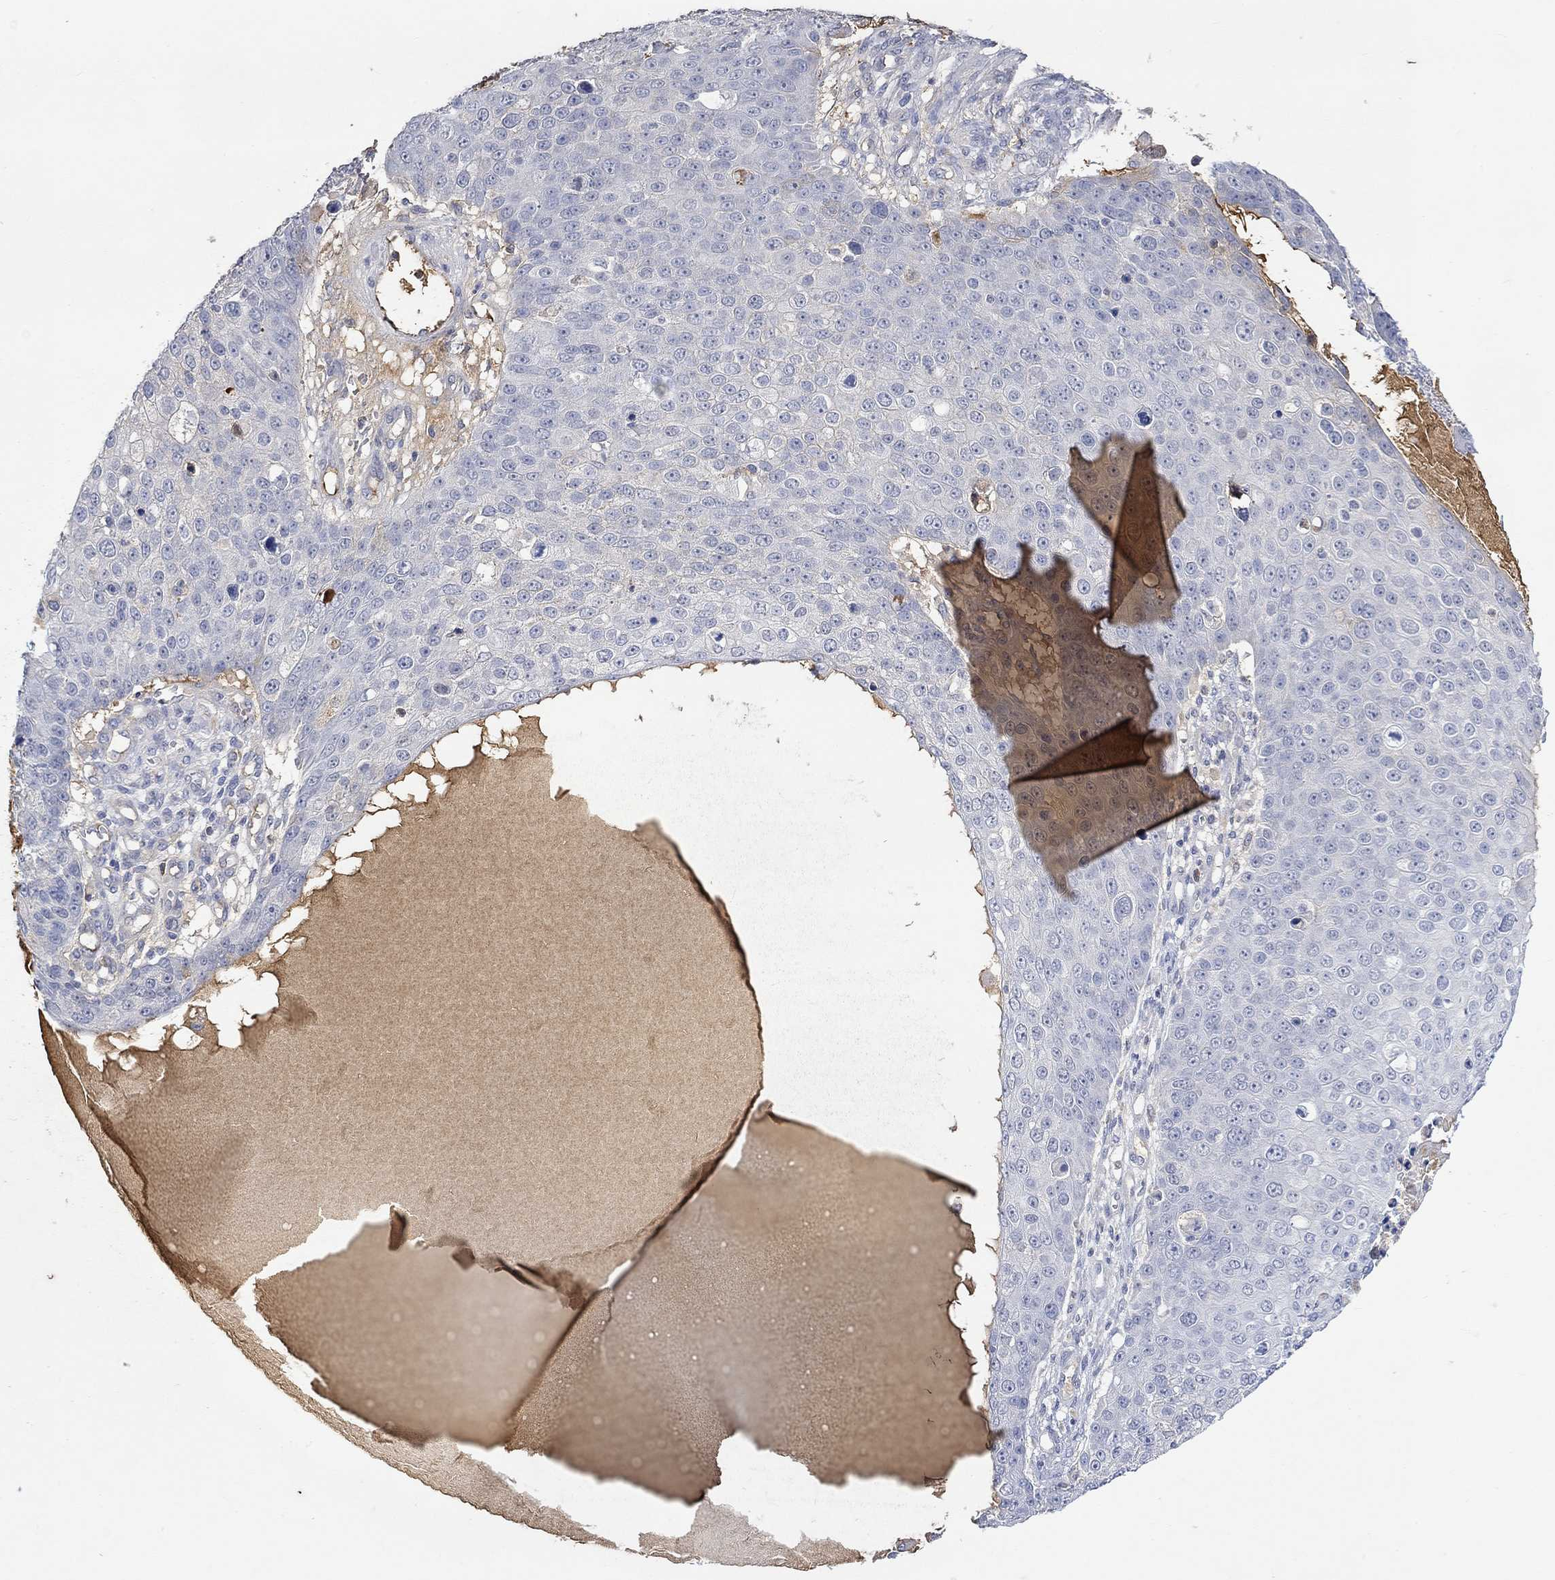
{"staining": {"intensity": "negative", "quantity": "none", "location": "none"}, "tissue": "skin cancer", "cell_type": "Tumor cells", "image_type": "cancer", "snomed": [{"axis": "morphology", "description": "Squamous cell carcinoma, NOS"}, {"axis": "topography", "description": "Skin"}], "caption": "This is a photomicrograph of IHC staining of squamous cell carcinoma (skin), which shows no positivity in tumor cells. The staining is performed using DAB brown chromogen with nuclei counter-stained in using hematoxylin.", "gene": "MSTN", "patient": {"sex": "male", "age": 71}}